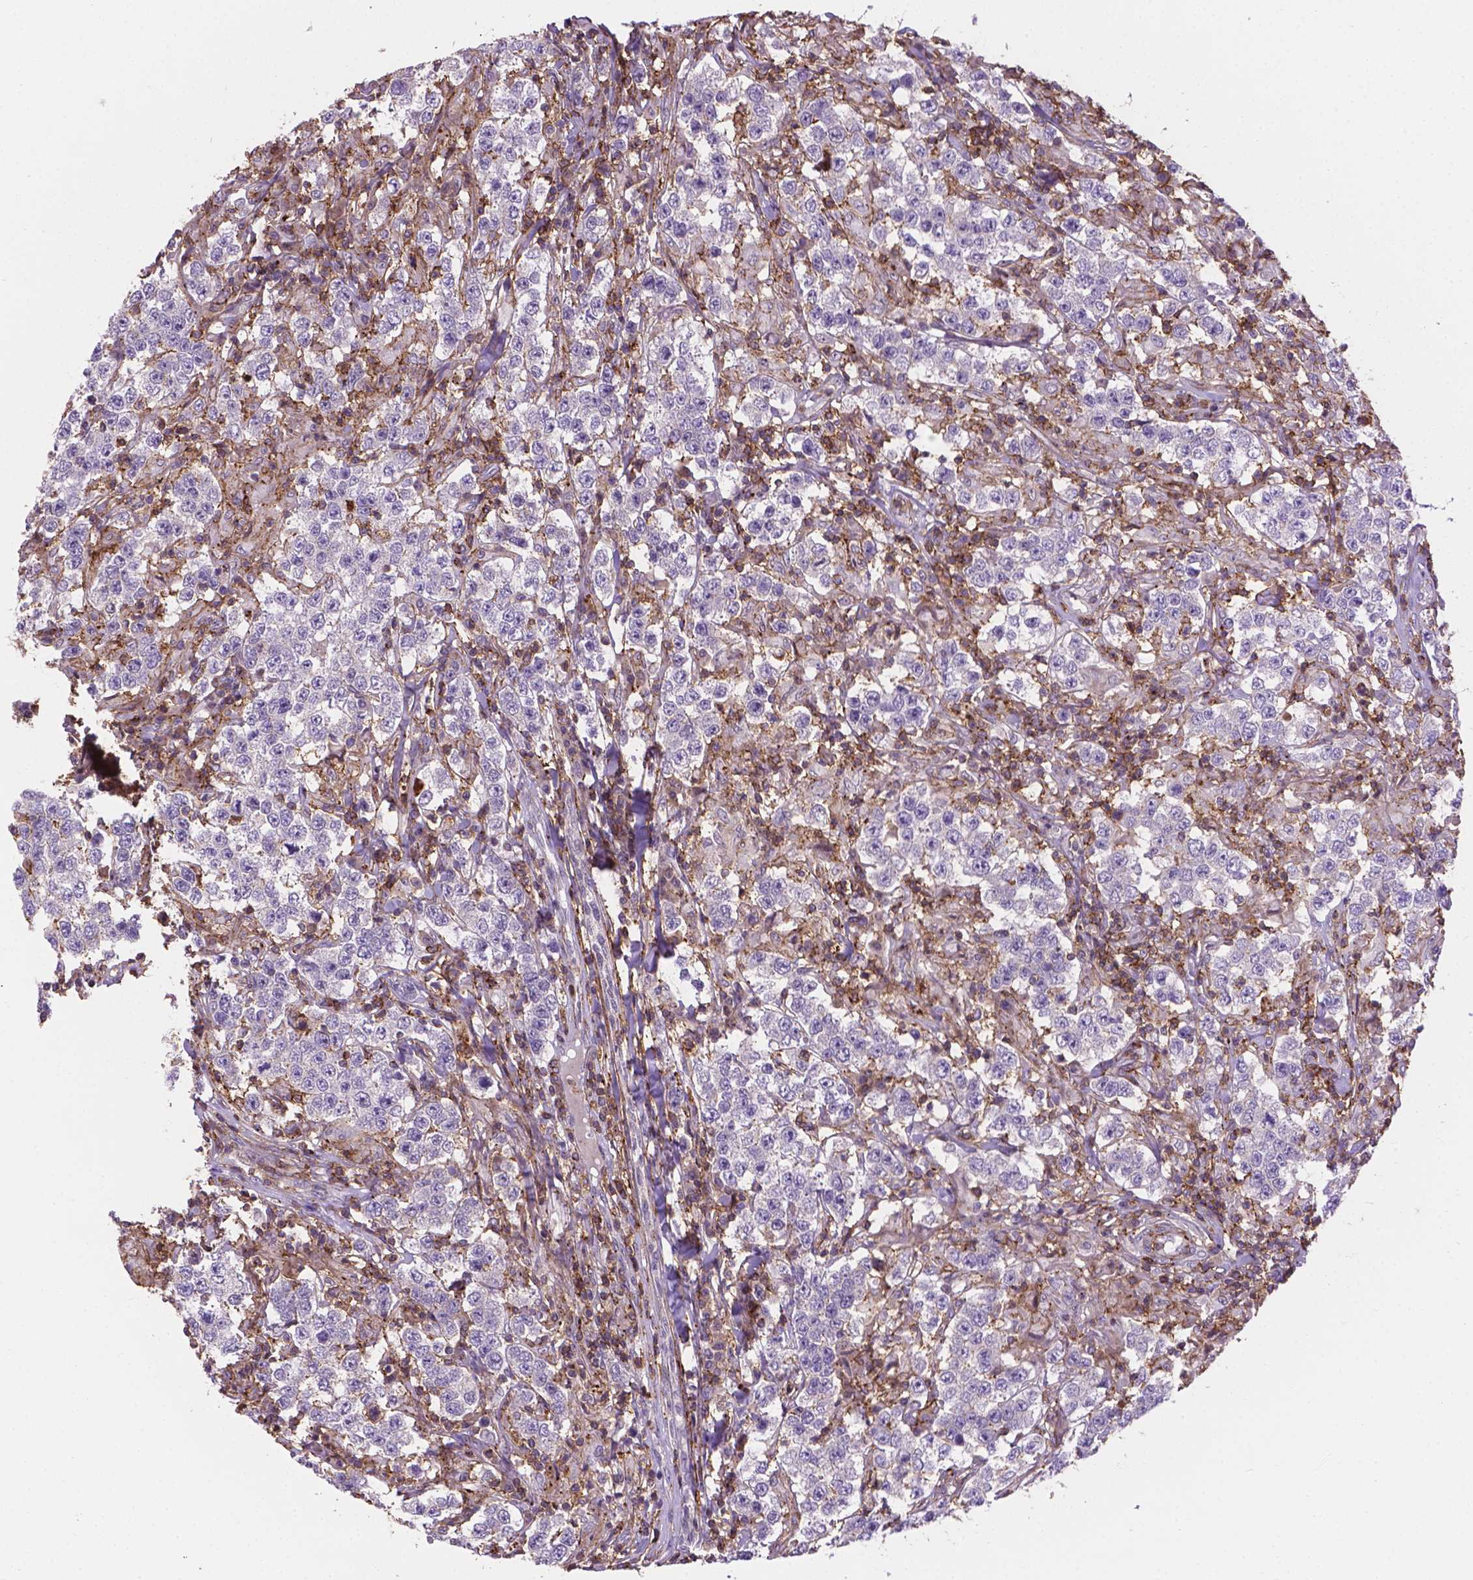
{"staining": {"intensity": "negative", "quantity": "none", "location": "none"}, "tissue": "testis cancer", "cell_type": "Tumor cells", "image_type": "cancer", "snomed": [{"axis": "morphology", "description": "Seminoma, NOS"}, {"axis": "morphology", "description": "Carcinoma, Embryonal, NOS"}, {"axis": "topography", "description": "Testis"}], "caption": "An image of human testis cancer is negative for staining in tumor cells.", "gene": "ACAD10", "patient": {"sex": "male", "age": 41}}